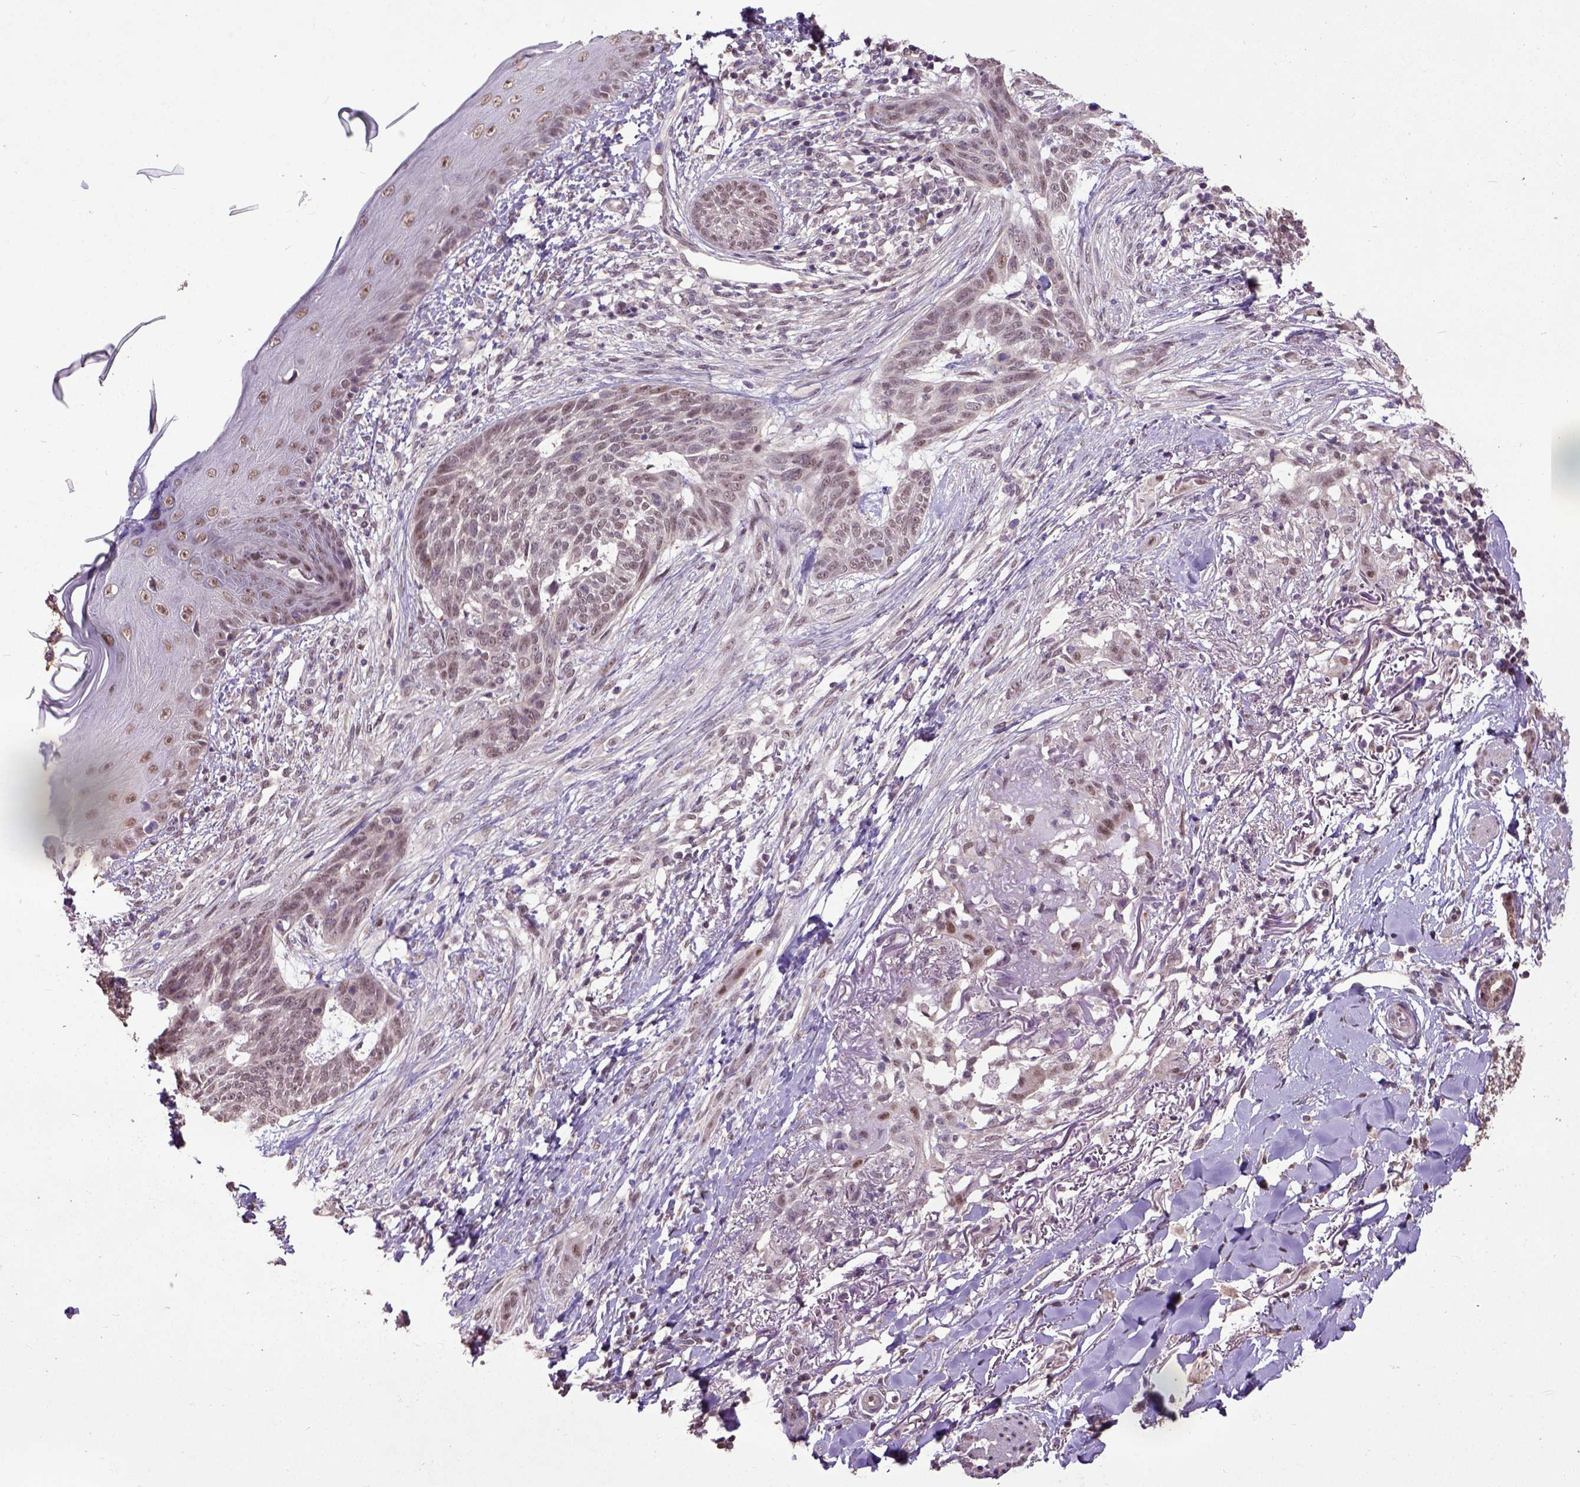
{"staining": {"intensity": "weak", "quantity": ">75%", "location": "nuclear"}, "tissue": "skin cancer", "cell_type": "Tumor cells", "image_type": "cancer", "snomed": [{"axis": "morphology", "description": "Normal tissue, NOS"}, {"axis": "morphology", "description": "Basal cell carcinoma"}, {"axis": "topography", "description": "Skin"}], "caption": "Weak nuclear protein positivity is identified in approximately >75% of tumor cells in skin cancer (basal cell carcinoma). The staining was performed using DAB to visualize the protein expression in brown, while the nuclei were stained in blue with hematoxylin (Magnification: 20x).", "gene": "UBA3", "patient": {"sex": "male", "age": 84}}